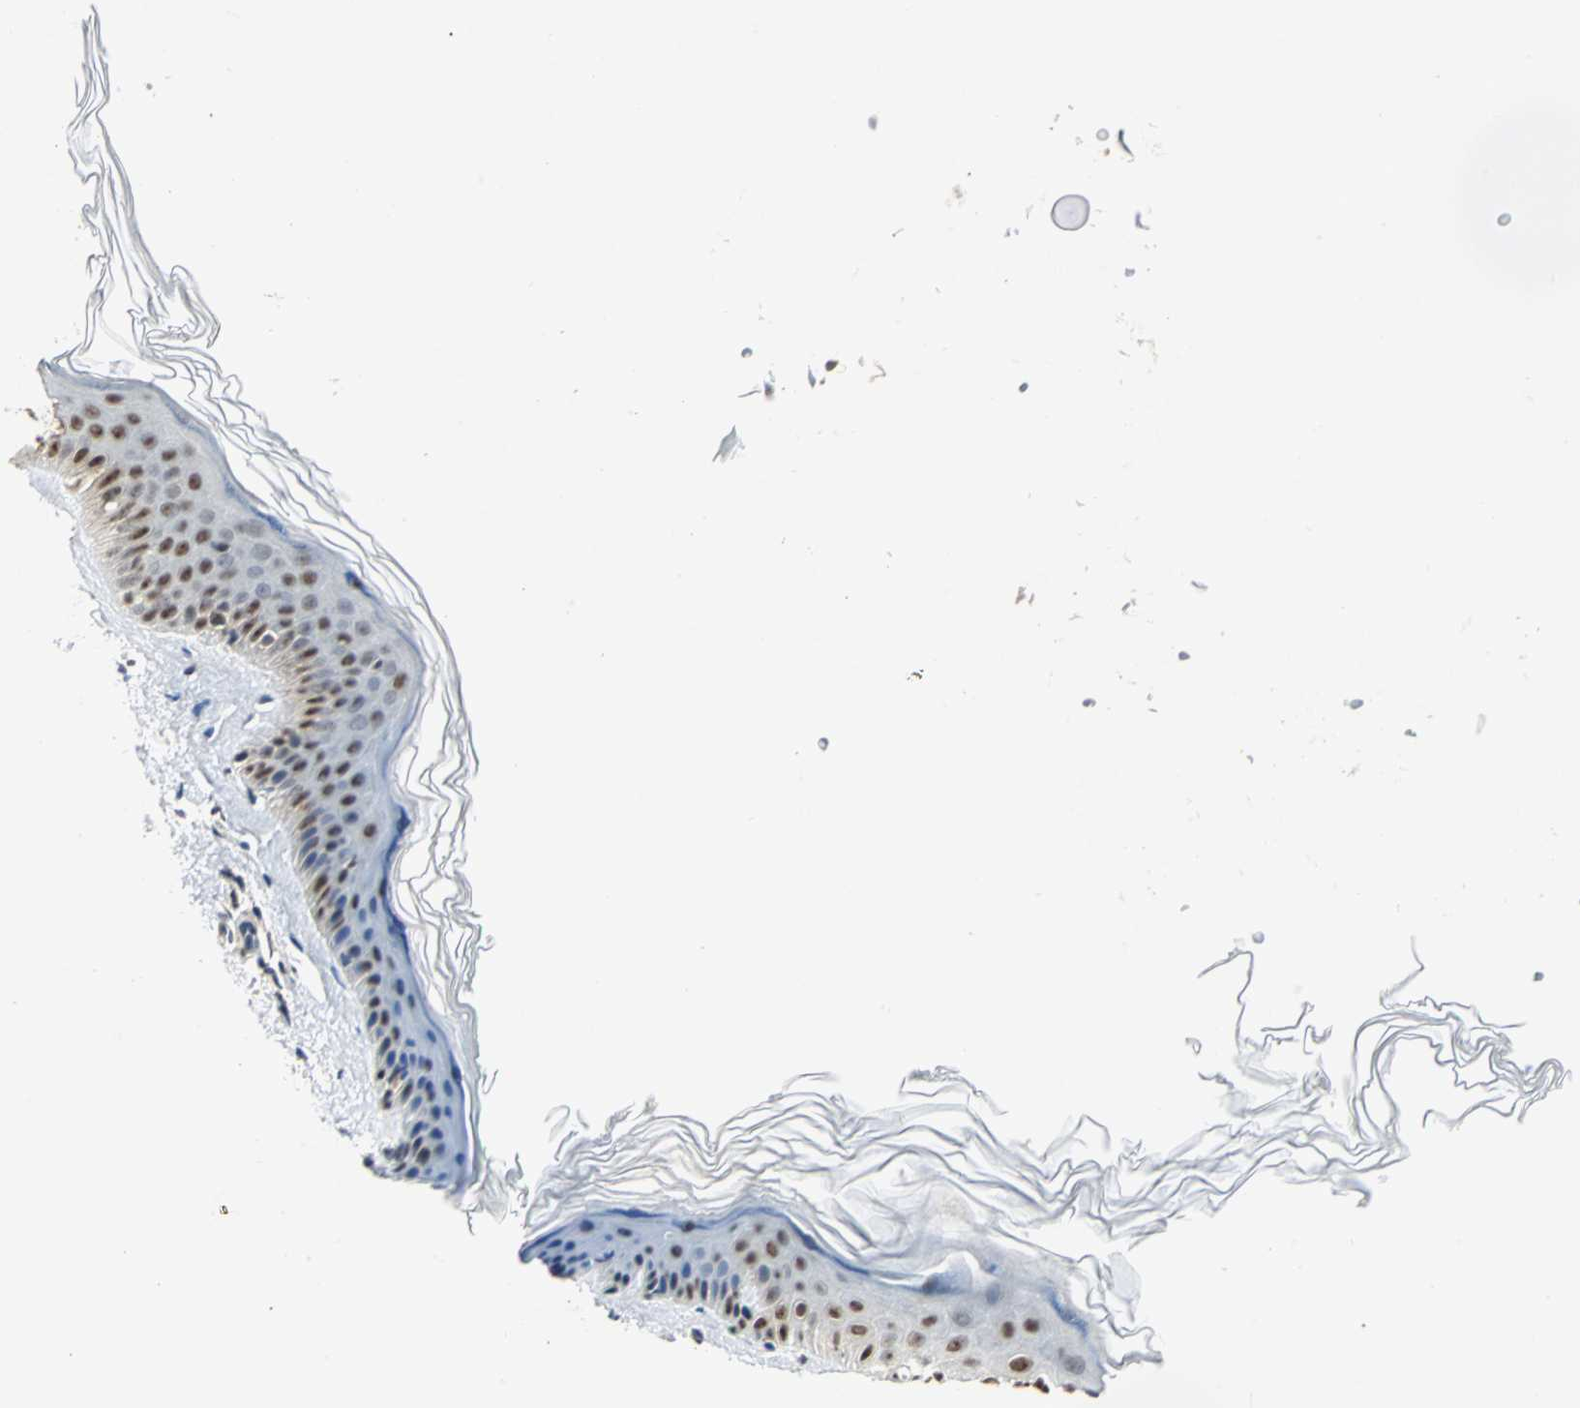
{"staining": {"intensity": "moderate", "quantity": "<25%", "location": "nuclear"}, "tissue": "skin", "cell_type": "Fibroblasts", "image_type": "normal", "snomed": [{"axis": "morphology", "description": "Normal tissue, NOS"}, {"axis": "topography", "description": "Skin"}], "caption": "An immunohistochemistry (IHC) photomicrograph of benign tissue is shown. Protein staining in brown highlights moderate nuclear positivity in skin within fibroblasts.", "gene": "CCDC88C", "patient": {"sex": "female", "age": 56}}